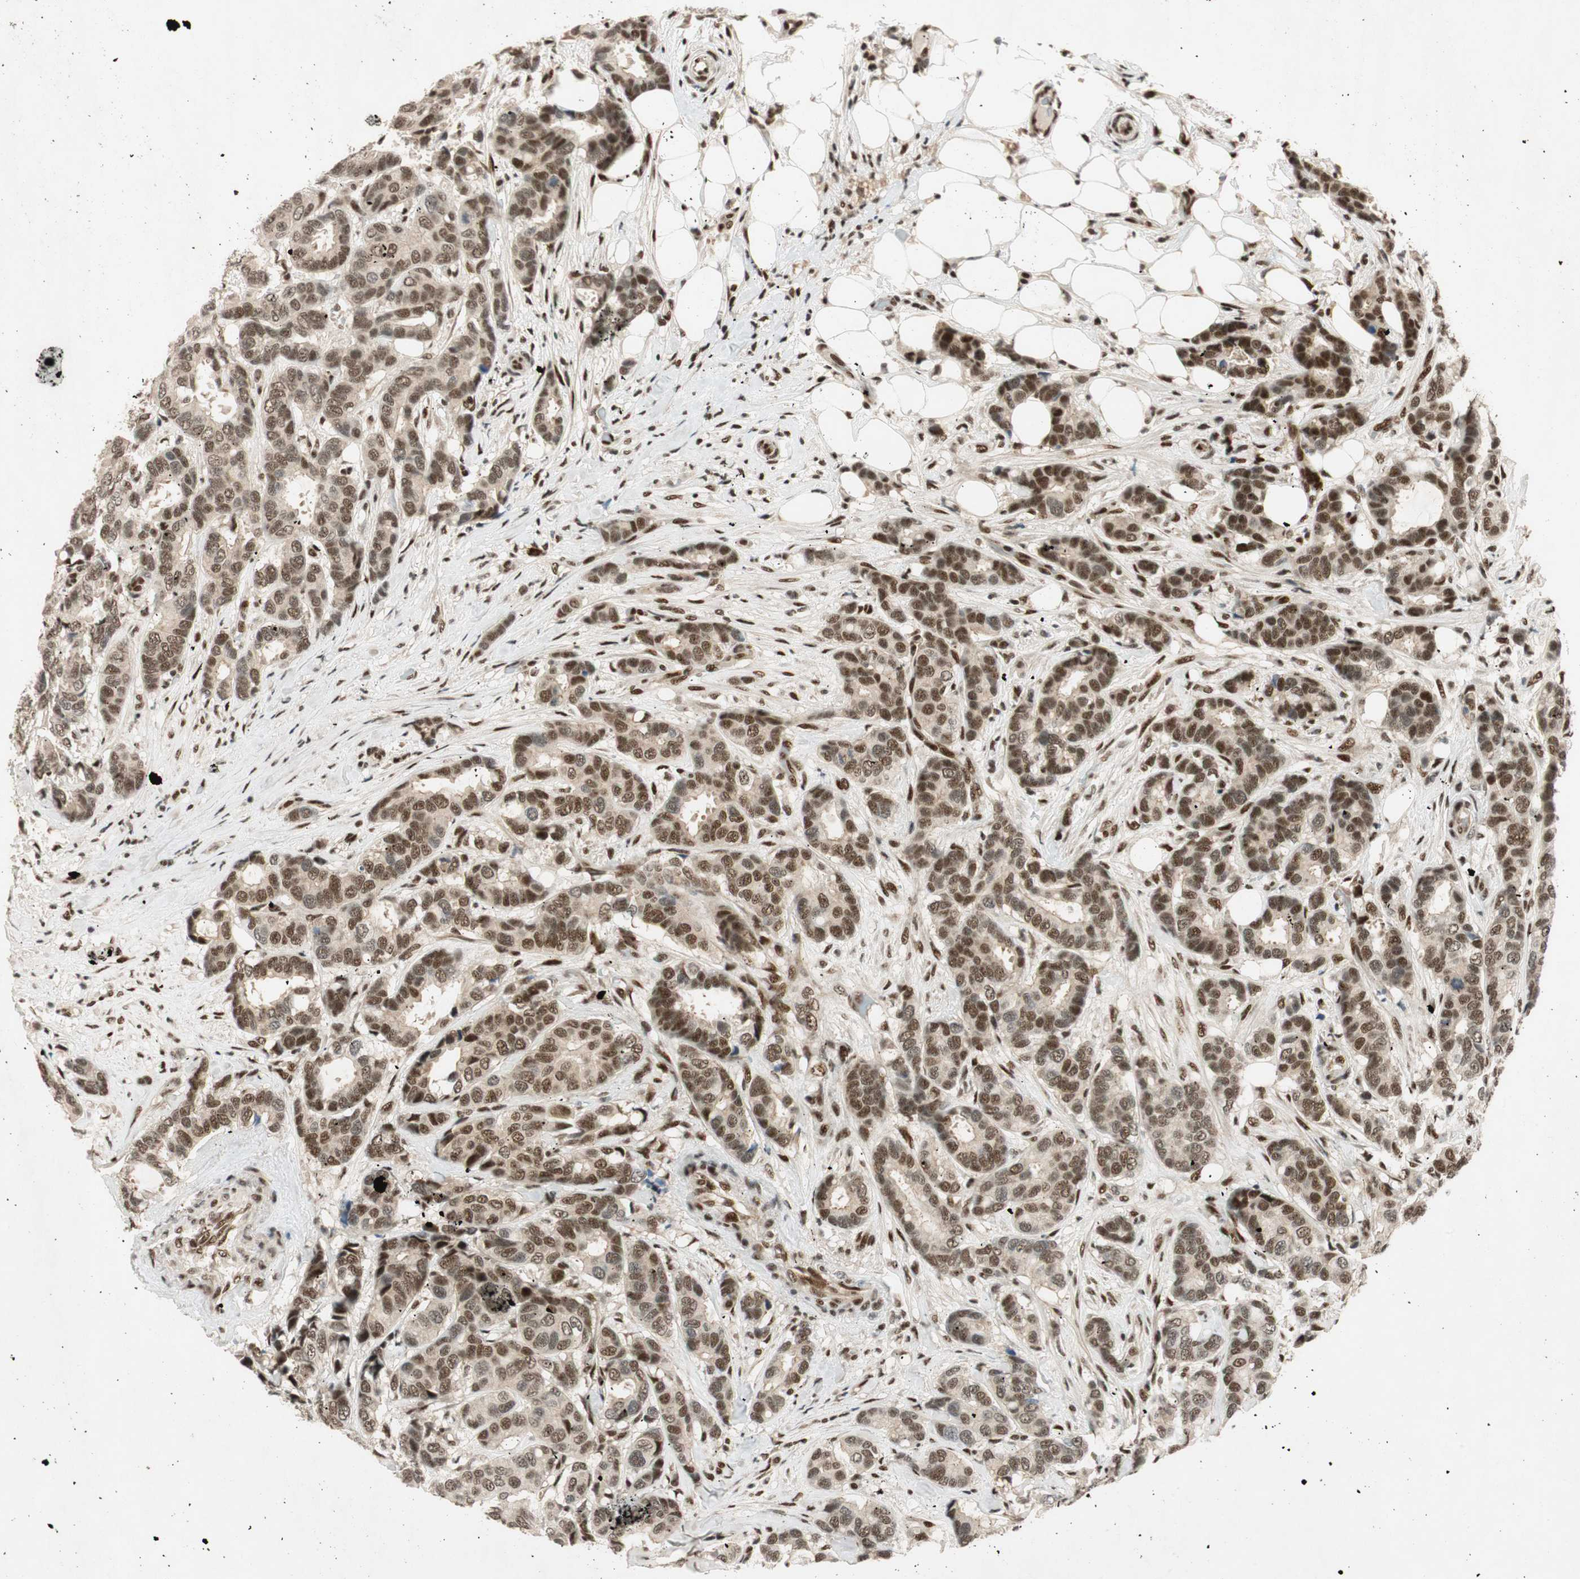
{"staining": {"intensity": "moderate", "quantity": ">75%", "location": "nuclear"}, "tissue": "breast cancer", "cell_type": "Tumor cells", "image_type": "cancer", "snomed": [{"axis": "morphology", "description": "Duct carcinoma"}, {"axis": "topography", "description": "Breast"}], "caption": "Brown immunohistochemical staining in human breast cancer (invasive ductal carcinoma) demonstrates moderate nuclear staining in approximately >75% of tumor cells. (DAB (3,3'-diaminobenzidine) IHC with brightfield microscopy, high magnification).", "gene": "NCBP3", "patient": {"sex": "female", "age": 87}}